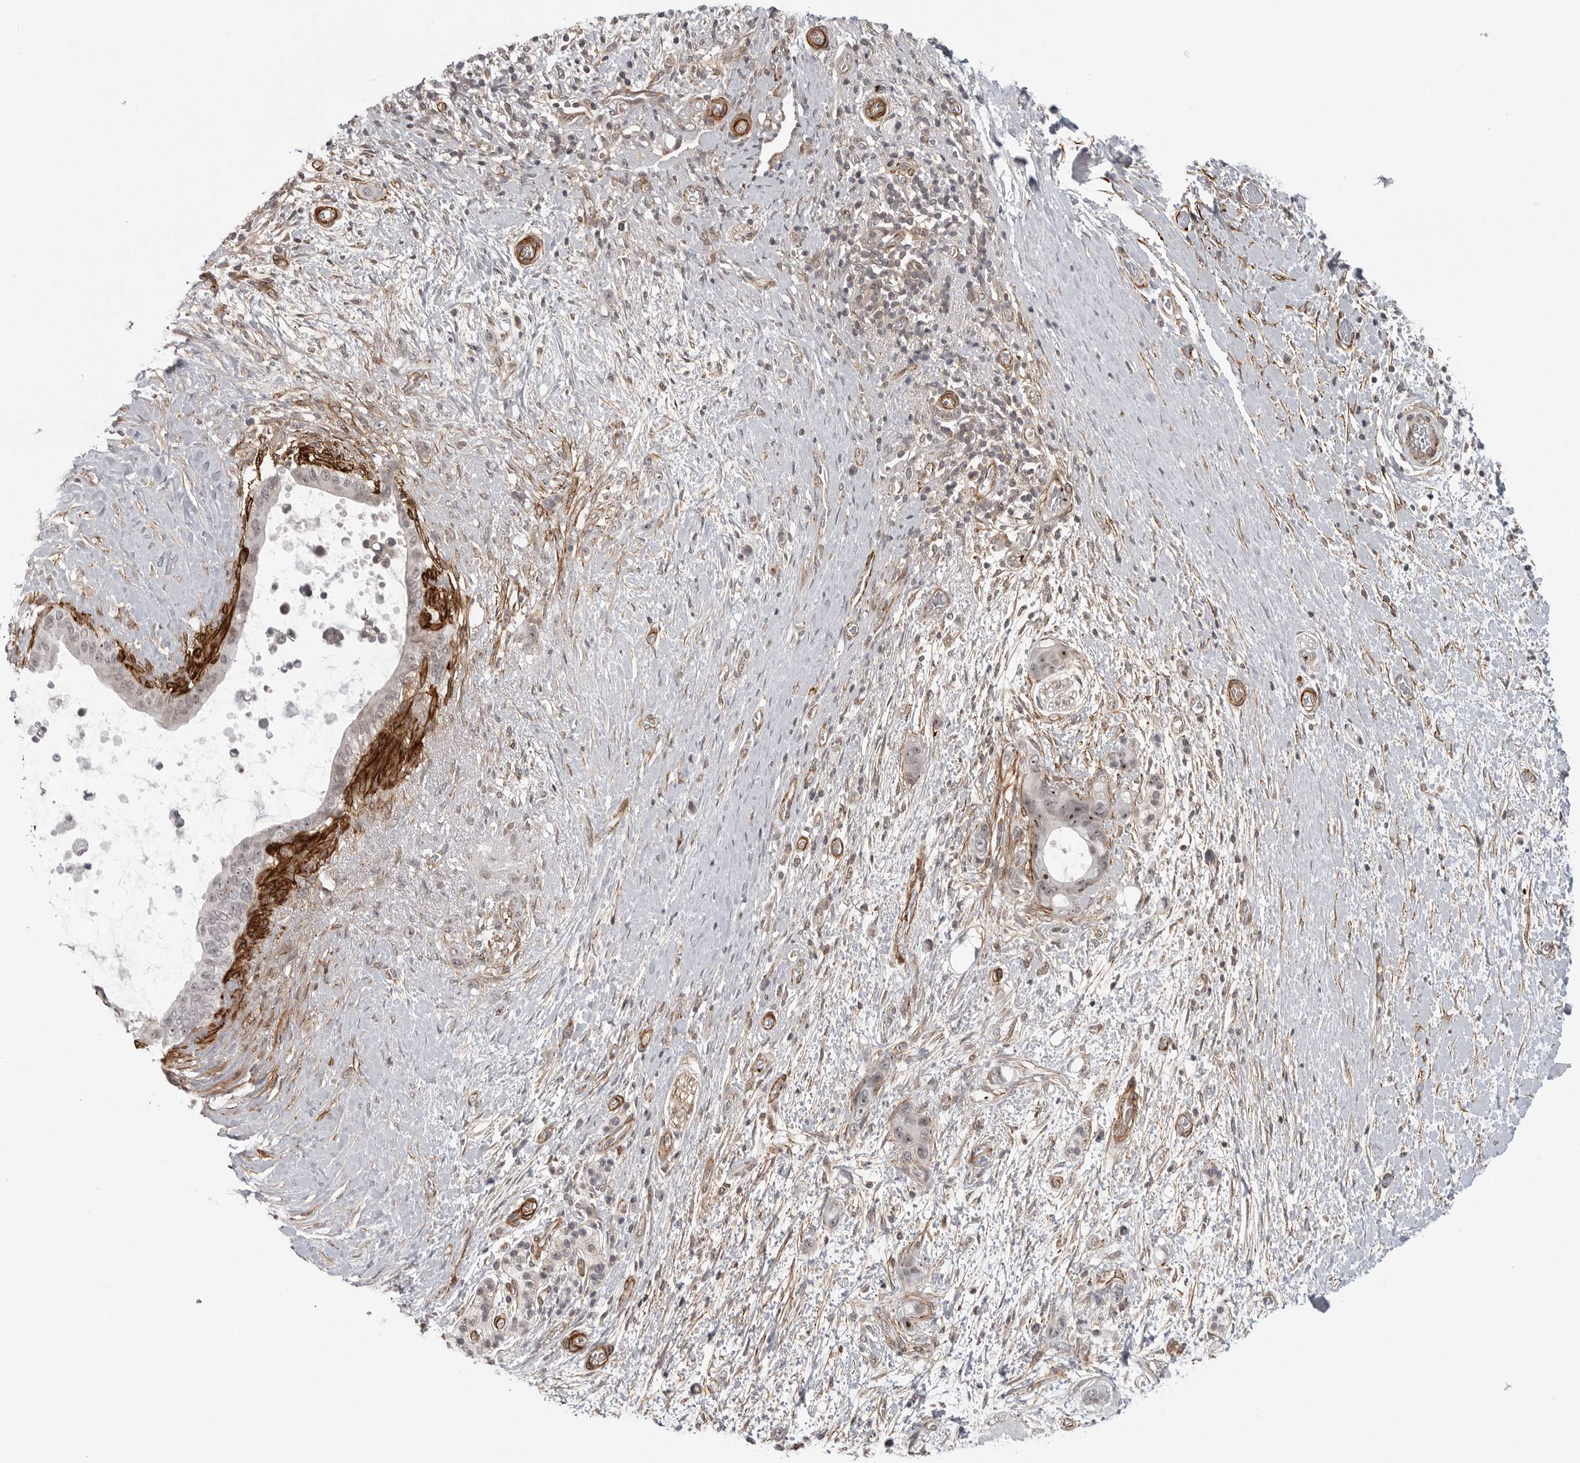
{"staining": {"intensity": "weak", "quantity": ">75%", "location": "nuclear"}, "tissue": "pancreatic cancer", "cell_type": "Tumor cells", "image_type": "cancer", "snomed": [{"axis": "morphology", "description": "Adenocarcinoma, NOS"}, {"axis": "topography", "description": "Pancreas"}], "caption": "Immunohistochemistry histopathology image of neoplastic tissue: human pancreatic cancer (adenocarcinoma) stained using IHC shows low levels of weak protein expression localized specifically in the nuclear of tumor cells, appearing as a nuclear brown color.", "gene": "TUT4", "patient": {"sex": "female", "age": 72}}